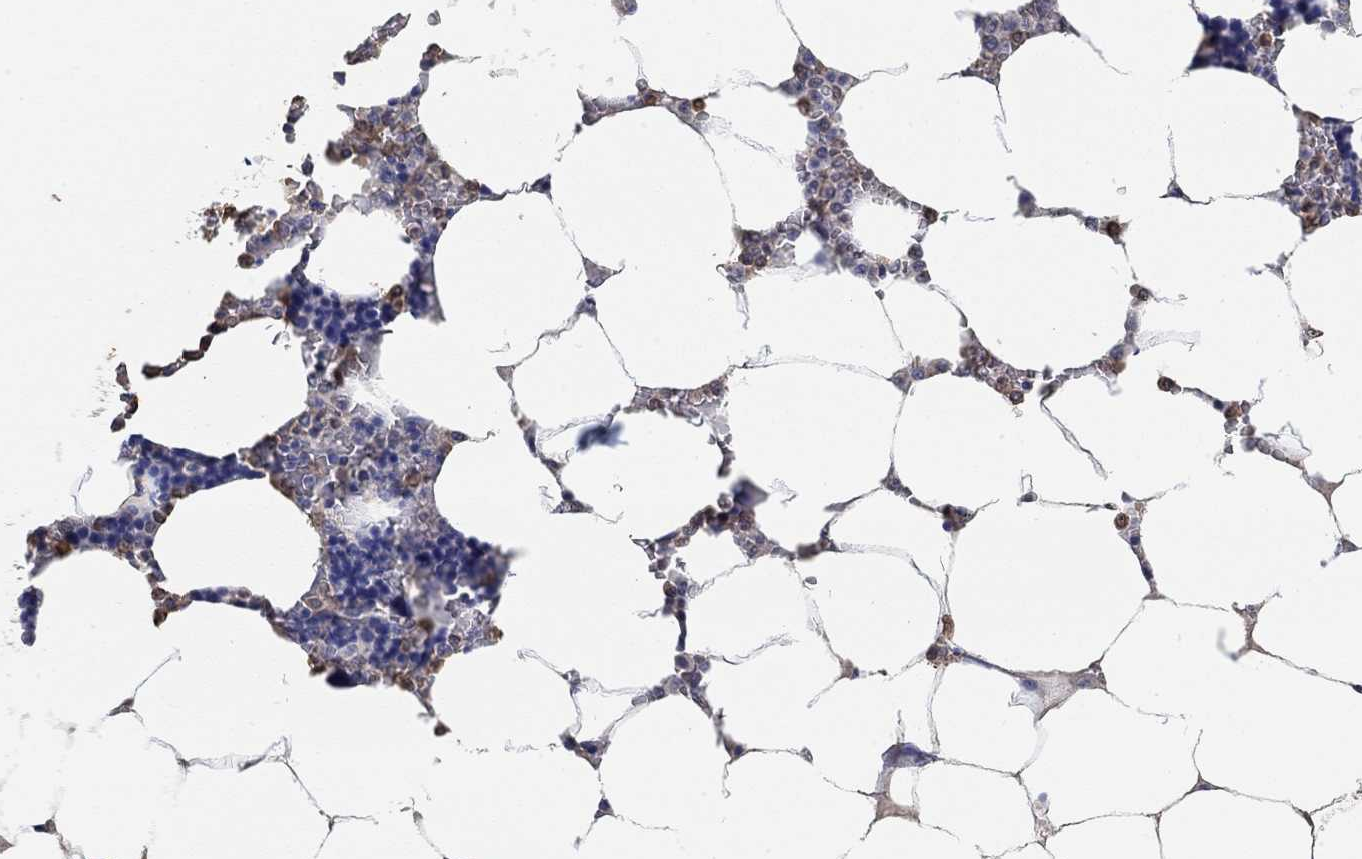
{"staining": {"intensity": "moderate", "quantity": "<25%", "location": "cytoplasmic/membranous"}, "tissue": "bone marrow", "cell_type": "Hematopoietic cells", "image_type": "normal", "snomed": [{"axis": "morphology", "description": "Normal tissue, NOS"}, {"axis": "topography", "description": "Bone marrow"}], "caption": "Protein staining by immunohistochemistry shows moderate cytoplasmic/membranous positivity in about <25% of hematopoietic cells in unremarkable bone marrow.", "gene": "SYT16", "patient": {"sex": "male", "age": 63}}